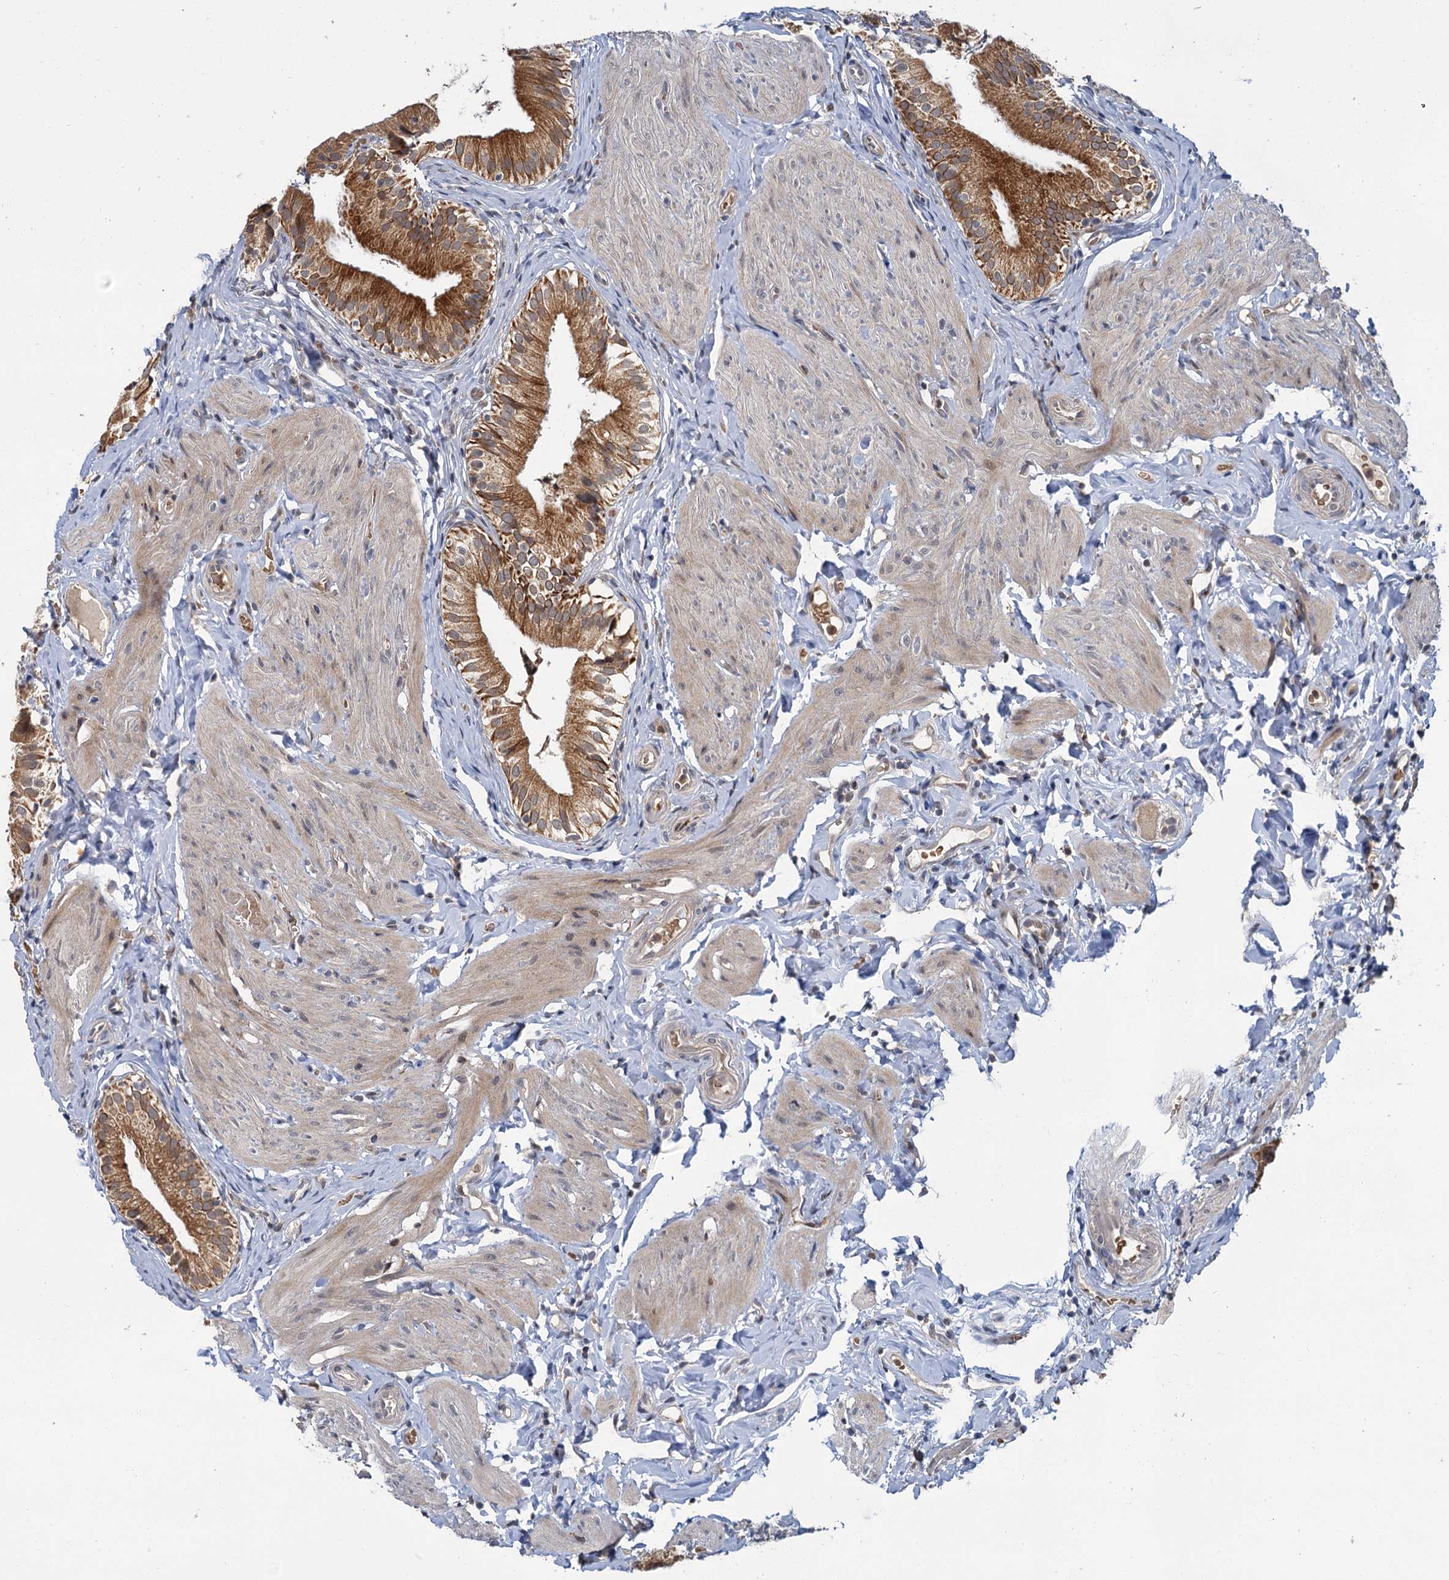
{"staining": {"intensity": "strong", "quantity": ">75%", "location": "cytoplasmic/membranous"}, "tissue": "gallbladder", "cell_type": "Glandular cells", "image_type": "normal", "snomed": [{"axis": "morphology", "description": "Normal tissue, NOS"}, {"axis": "topography", "description": "Gallbladder"}], "caption": "The micrograph demonstrates staining of unremarkable gallbladder, revealing strong cytoplasmic/membranous protein expression (brown color) within glandular cells.", "gene": "APBA2", "patient": {"sex": "female", "age": 47}}